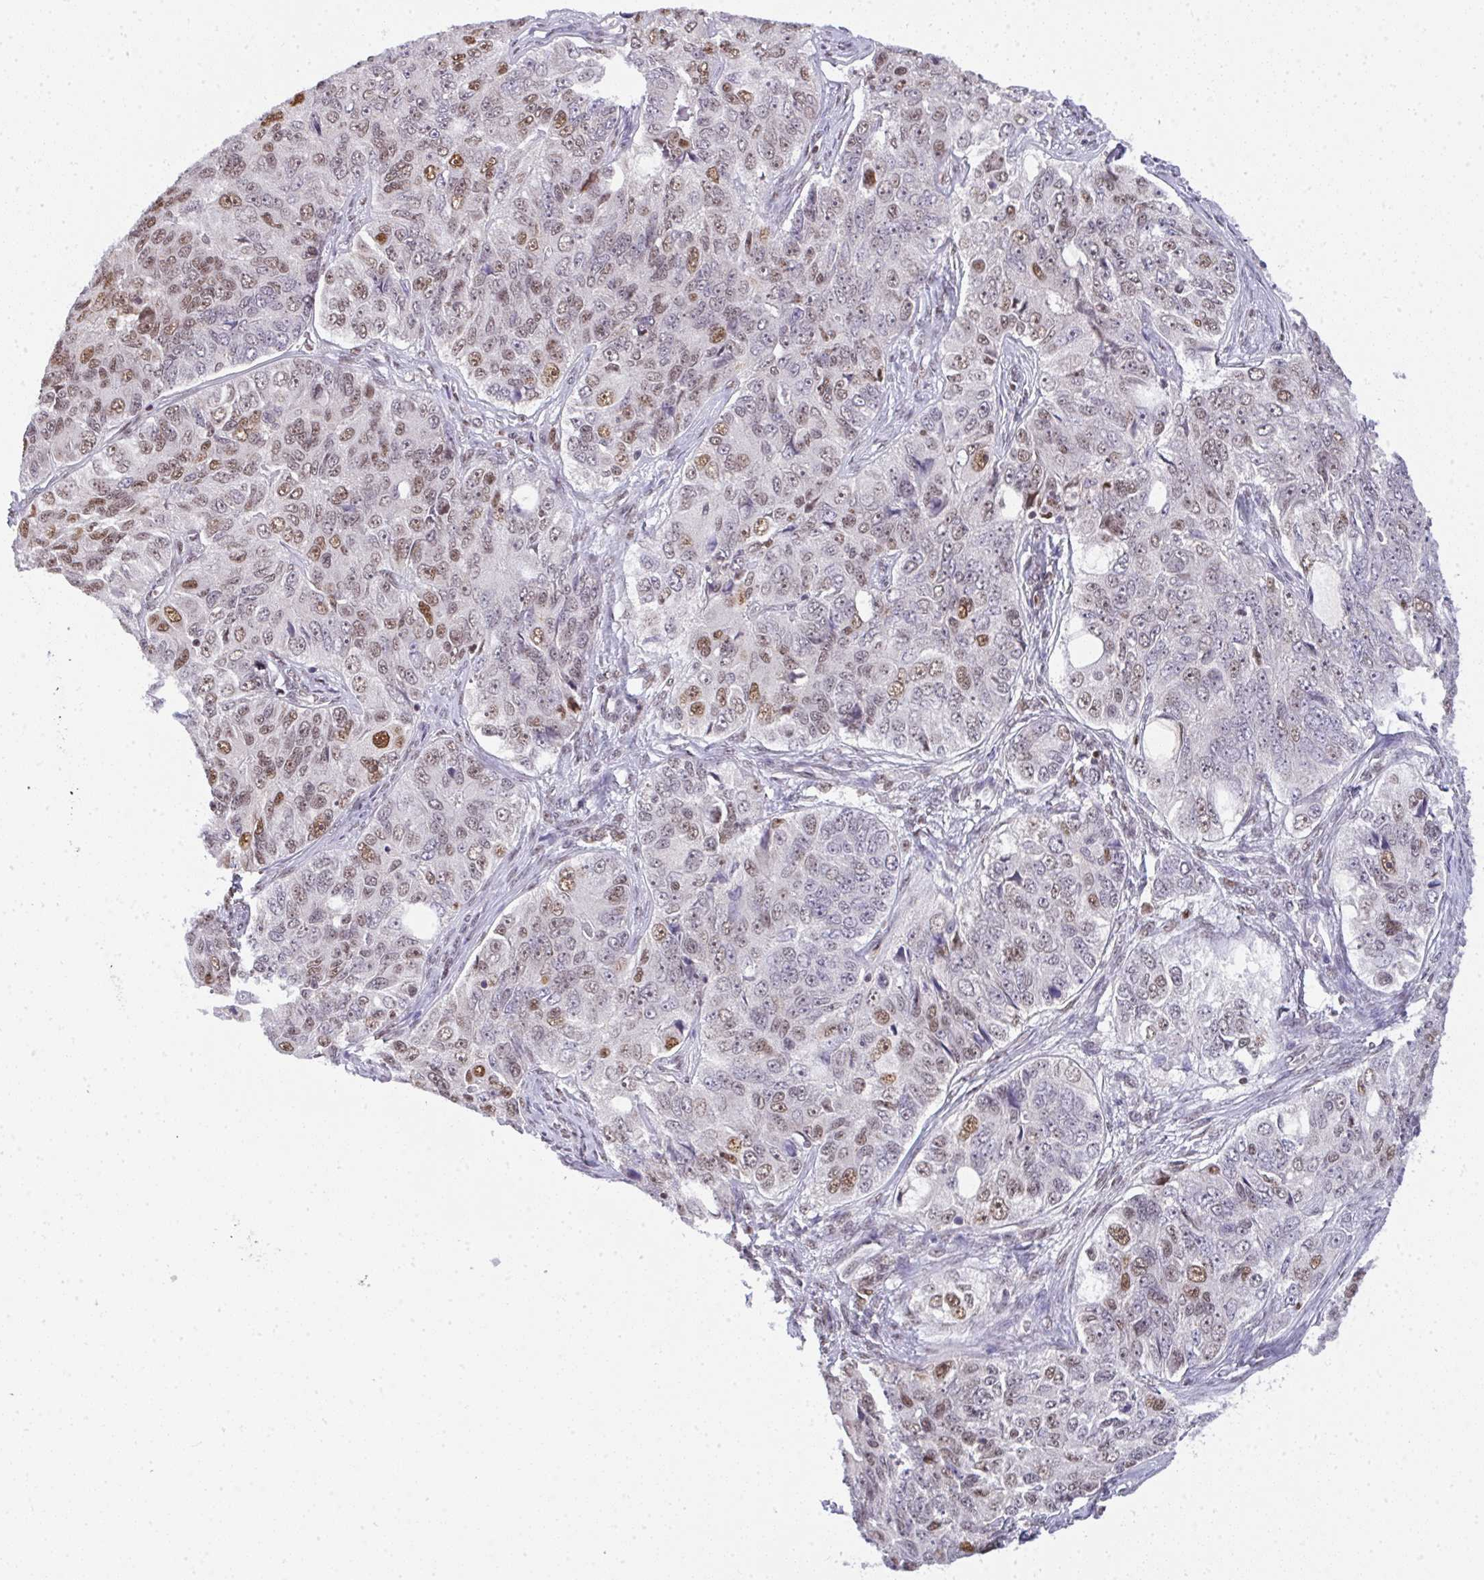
{"staining": {"intensity": "moderate", "quantity": "25%-75%", "location": "nuclear"}, "tissue": "ovarian cancer", "cell_type": "Tumor cells", "image_type": "cancer", "snomed": [{"axis": "morphology", "description": "Carcinoma, endometroid"}, {"axis": "topography", "description": "Ovary"}], "caption": "Endometroid carcinoma (ovarian) stained with a brown dye reveals moderate nuclear positive expression in about 25%-75% of tumor cells.", "gene": "BBX", "patient": {"sex": "female", "age": 51}}